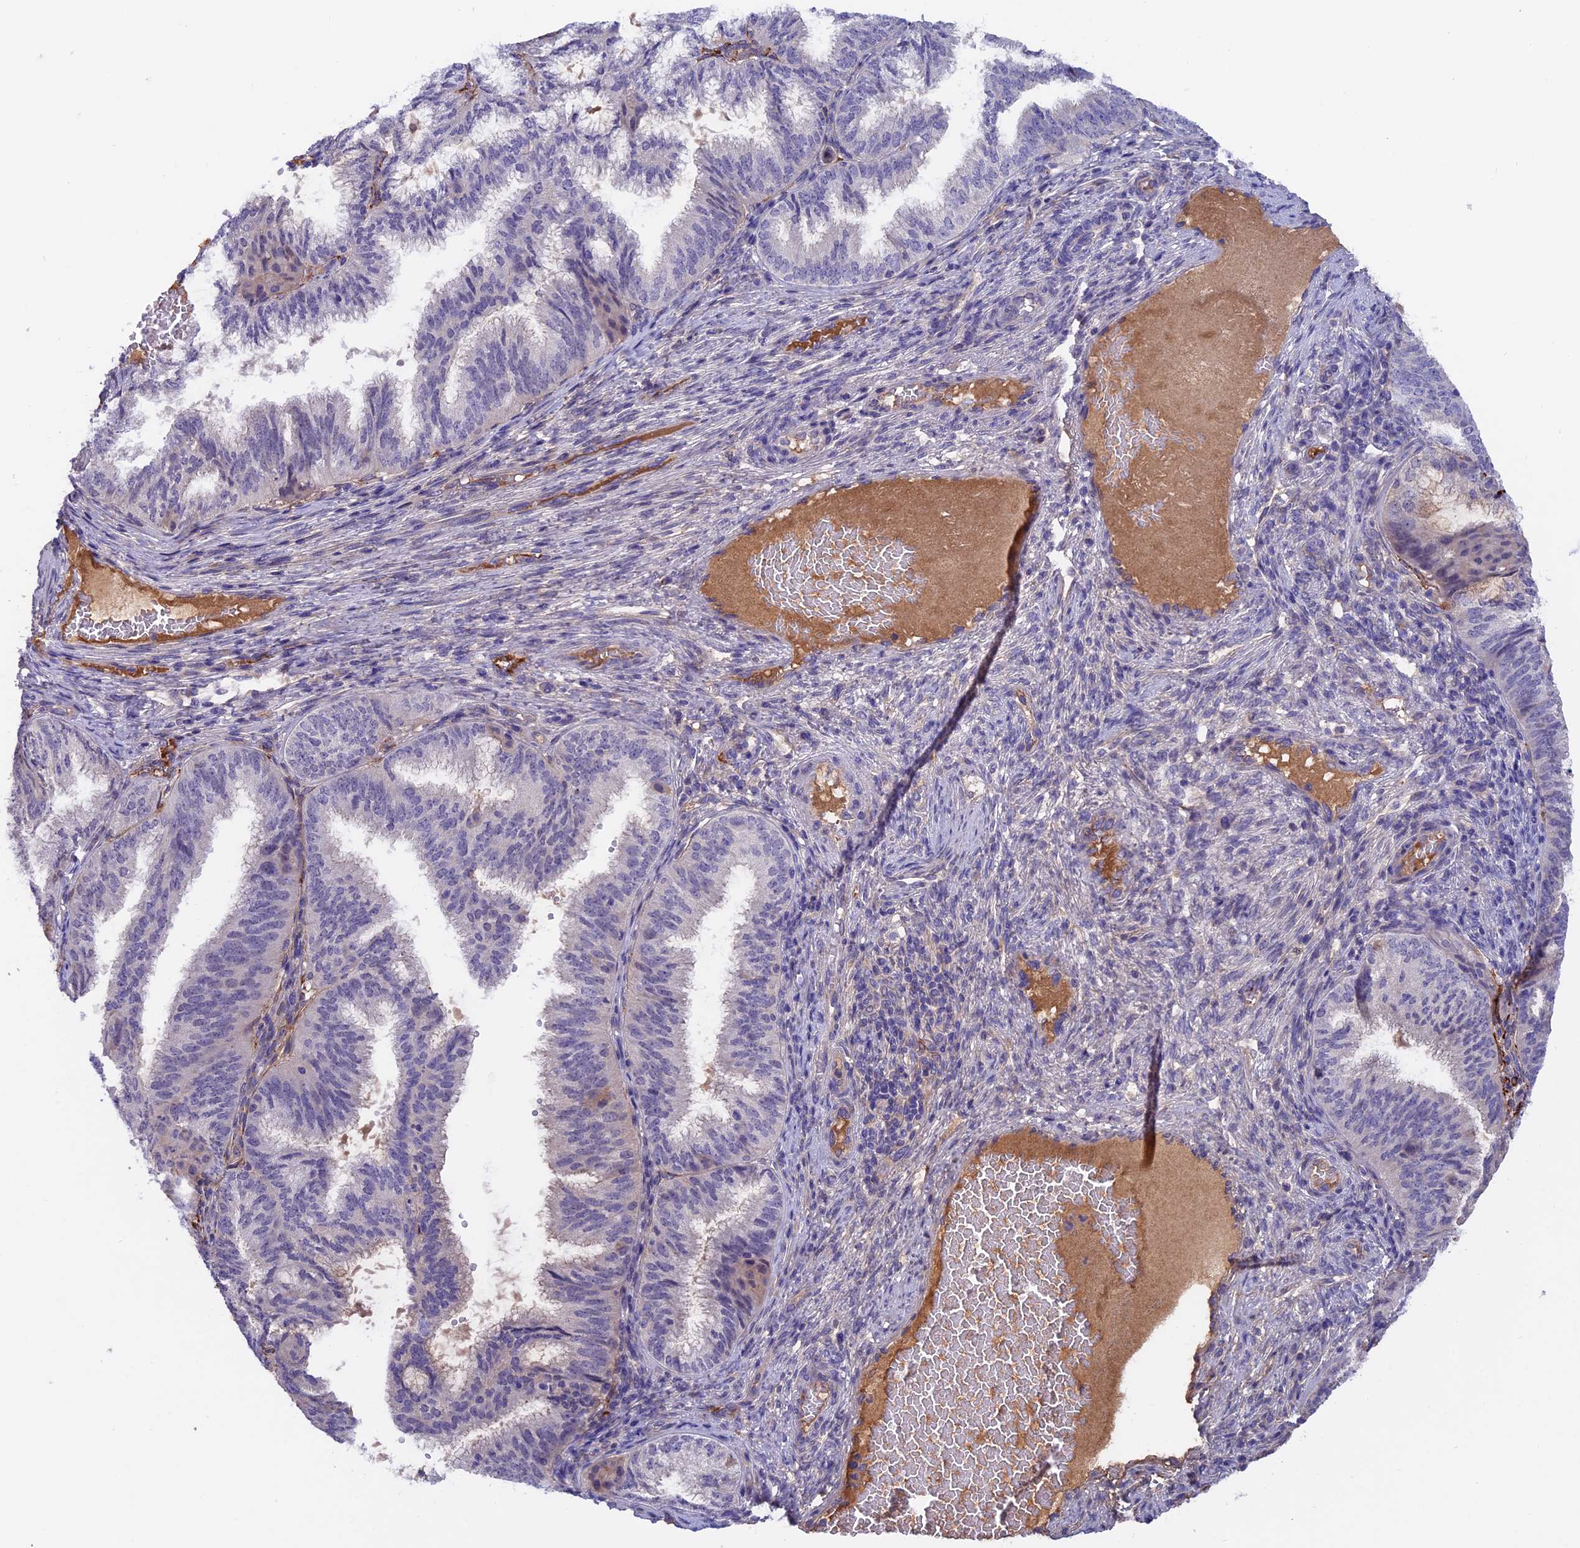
{"staining": {"intensity": "negative", "quantity": "none", "location": "none"}, "tissue": "endometrial cancer", "cell_type": "Tumor cells", "image_type": "cancer", "snomed": [{"axis": "morphology", "description": "Adenocarcinoma, NOS"}, {"axis": "topography", "description": "Endometrium"}], "caption": "An IHC photomicrograph of endometrial cancer (adenocarcinoma) is shown. There is no staining in tumor cells of endometrial cancer (adenocarcinoma).", "gene": "COL4A3", "patient": {"sex": "female", "age": 49}}